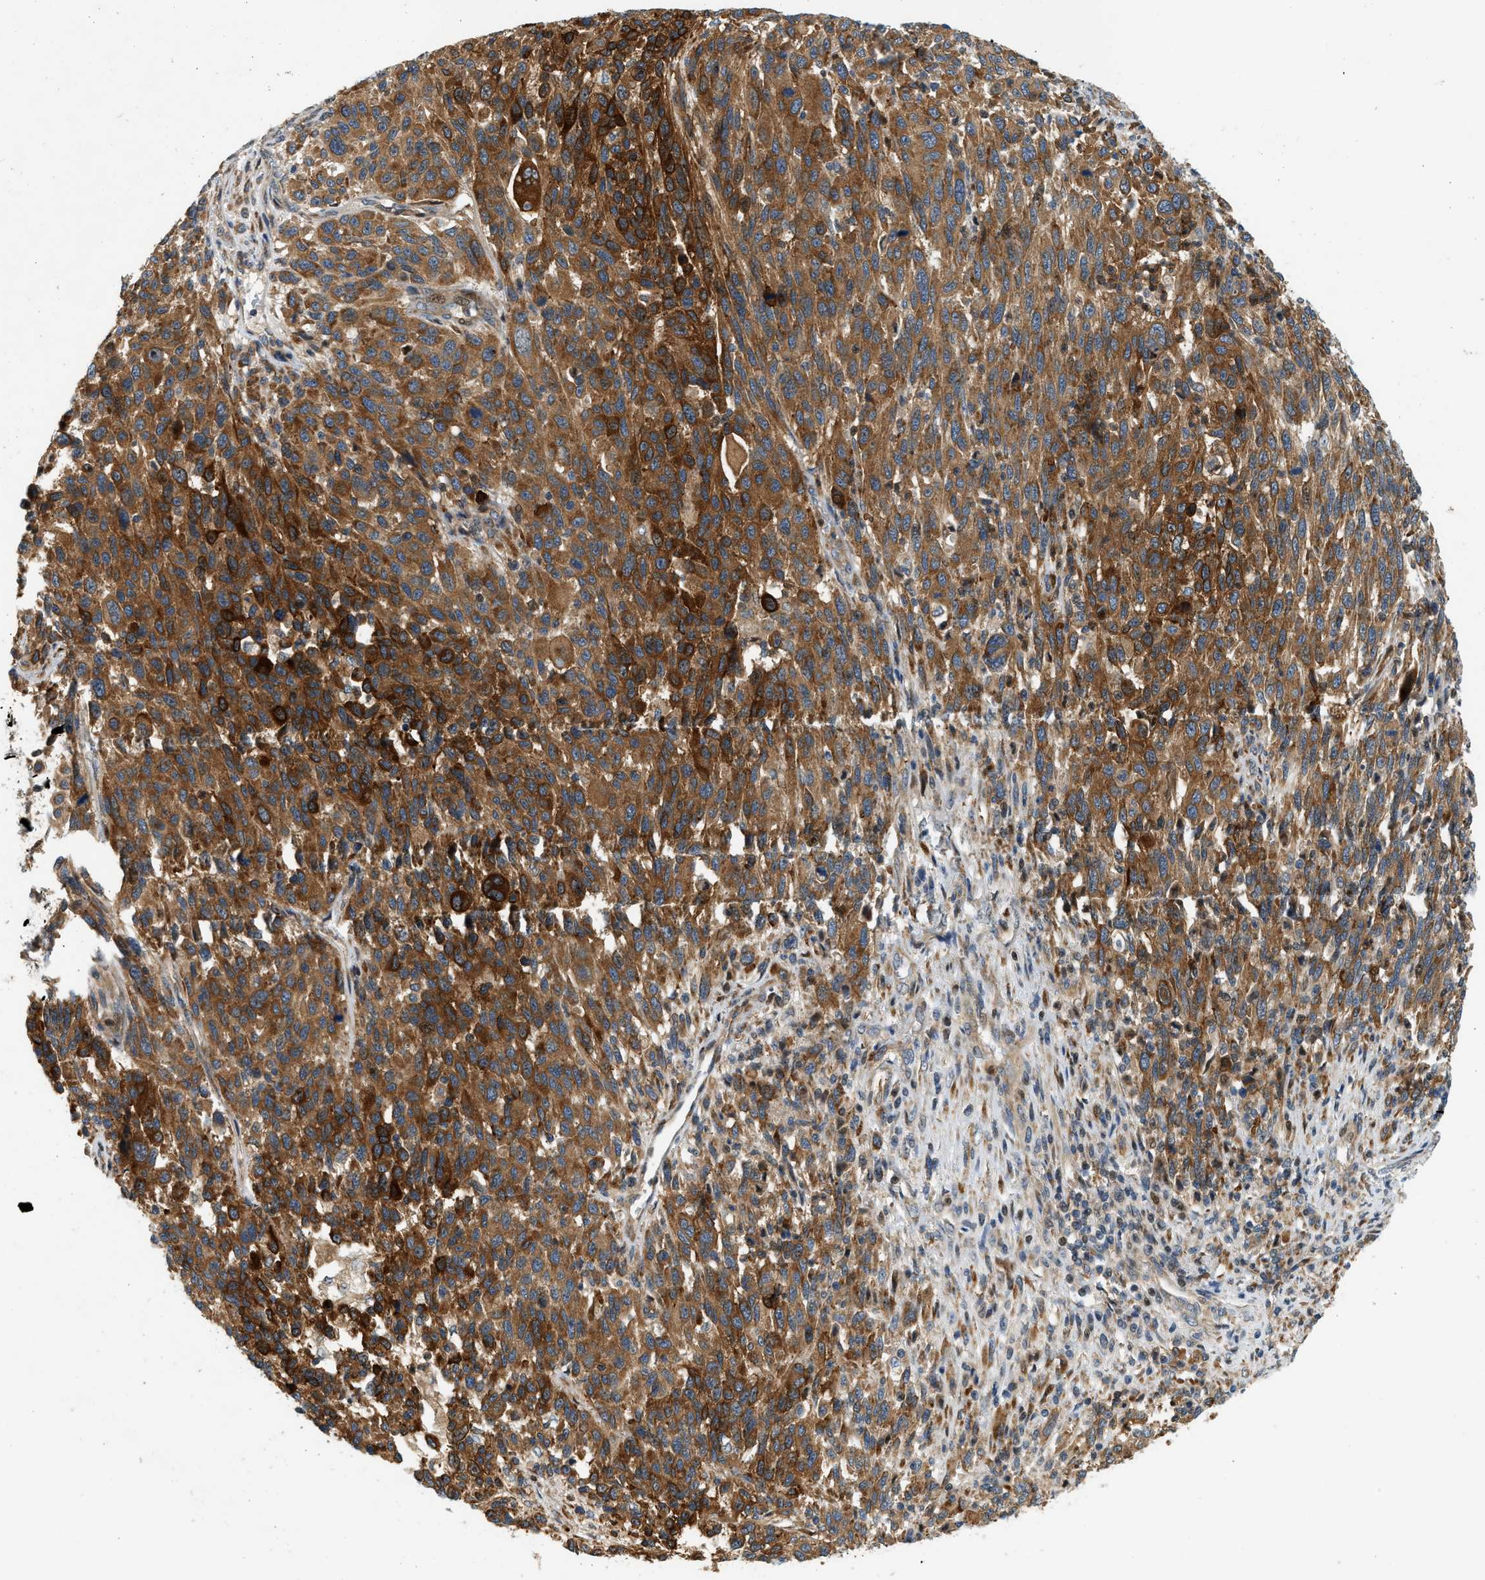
{"staining": {"intensity": "moderate", "quantity": ">75%", "location": "cytoplasmic/membranous"}, "tissue": "melanoma", "cell_type": "Tumor cells", "image_type": "cancer", "snomed": [{"axis": "morphology", "description": "Malignant melanoma, Metastatic site"}, {"axis": "topography", "description": "Lymph node"}], "caption": "Immunohistochemical staining of malignant melanoma (metastatic site) exhibits moderate cytoplasmic/membranous protein expression in approximately >75% of tumor cells. (brown staining indicates protein expression, while blue staining denotes nuclei).", "gene": "NRSN2", "patient": {"sex": "male", "age": 61}}